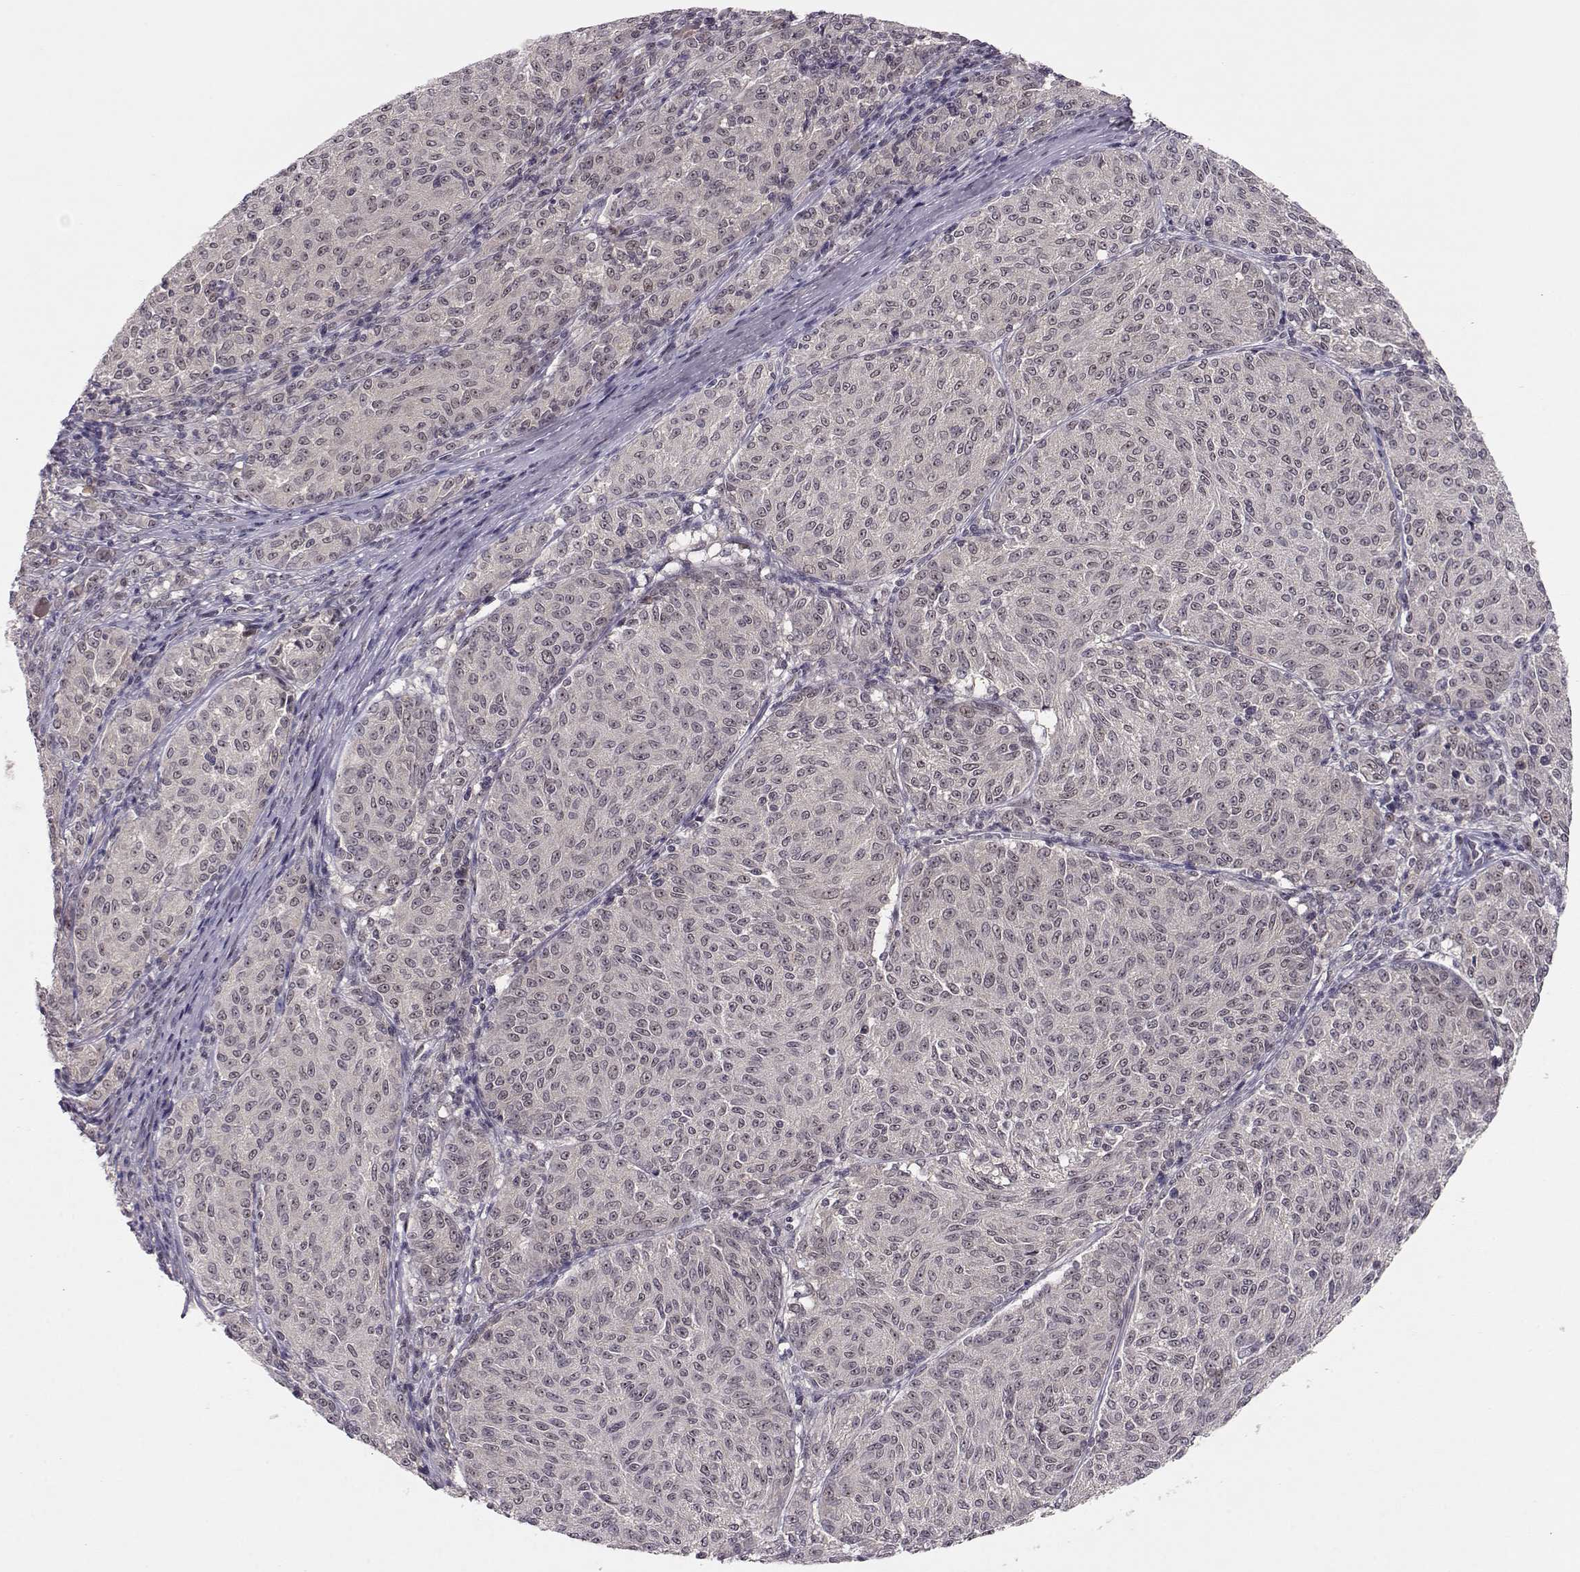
{"staining": {"intensity": "negative", "quantity": "none", "location": "none"}, "tissue": "melanoma", "cell_type": "Tumor cells", "image_type": "cancer", "snomed": [{"axis": "morphology", "description": "Malignant melanoma, NOS"}, {"axis": "topography", "description": "Skin"}], "caption": "A micrograph of human malignant melanoma is negative for staining in tumor cells. (DAB immunohistochemistry visualized using brightfield microscopy, high magnification).", "gene": "CSNK2A1", "patient": {"sex": "female", "age": 72}}